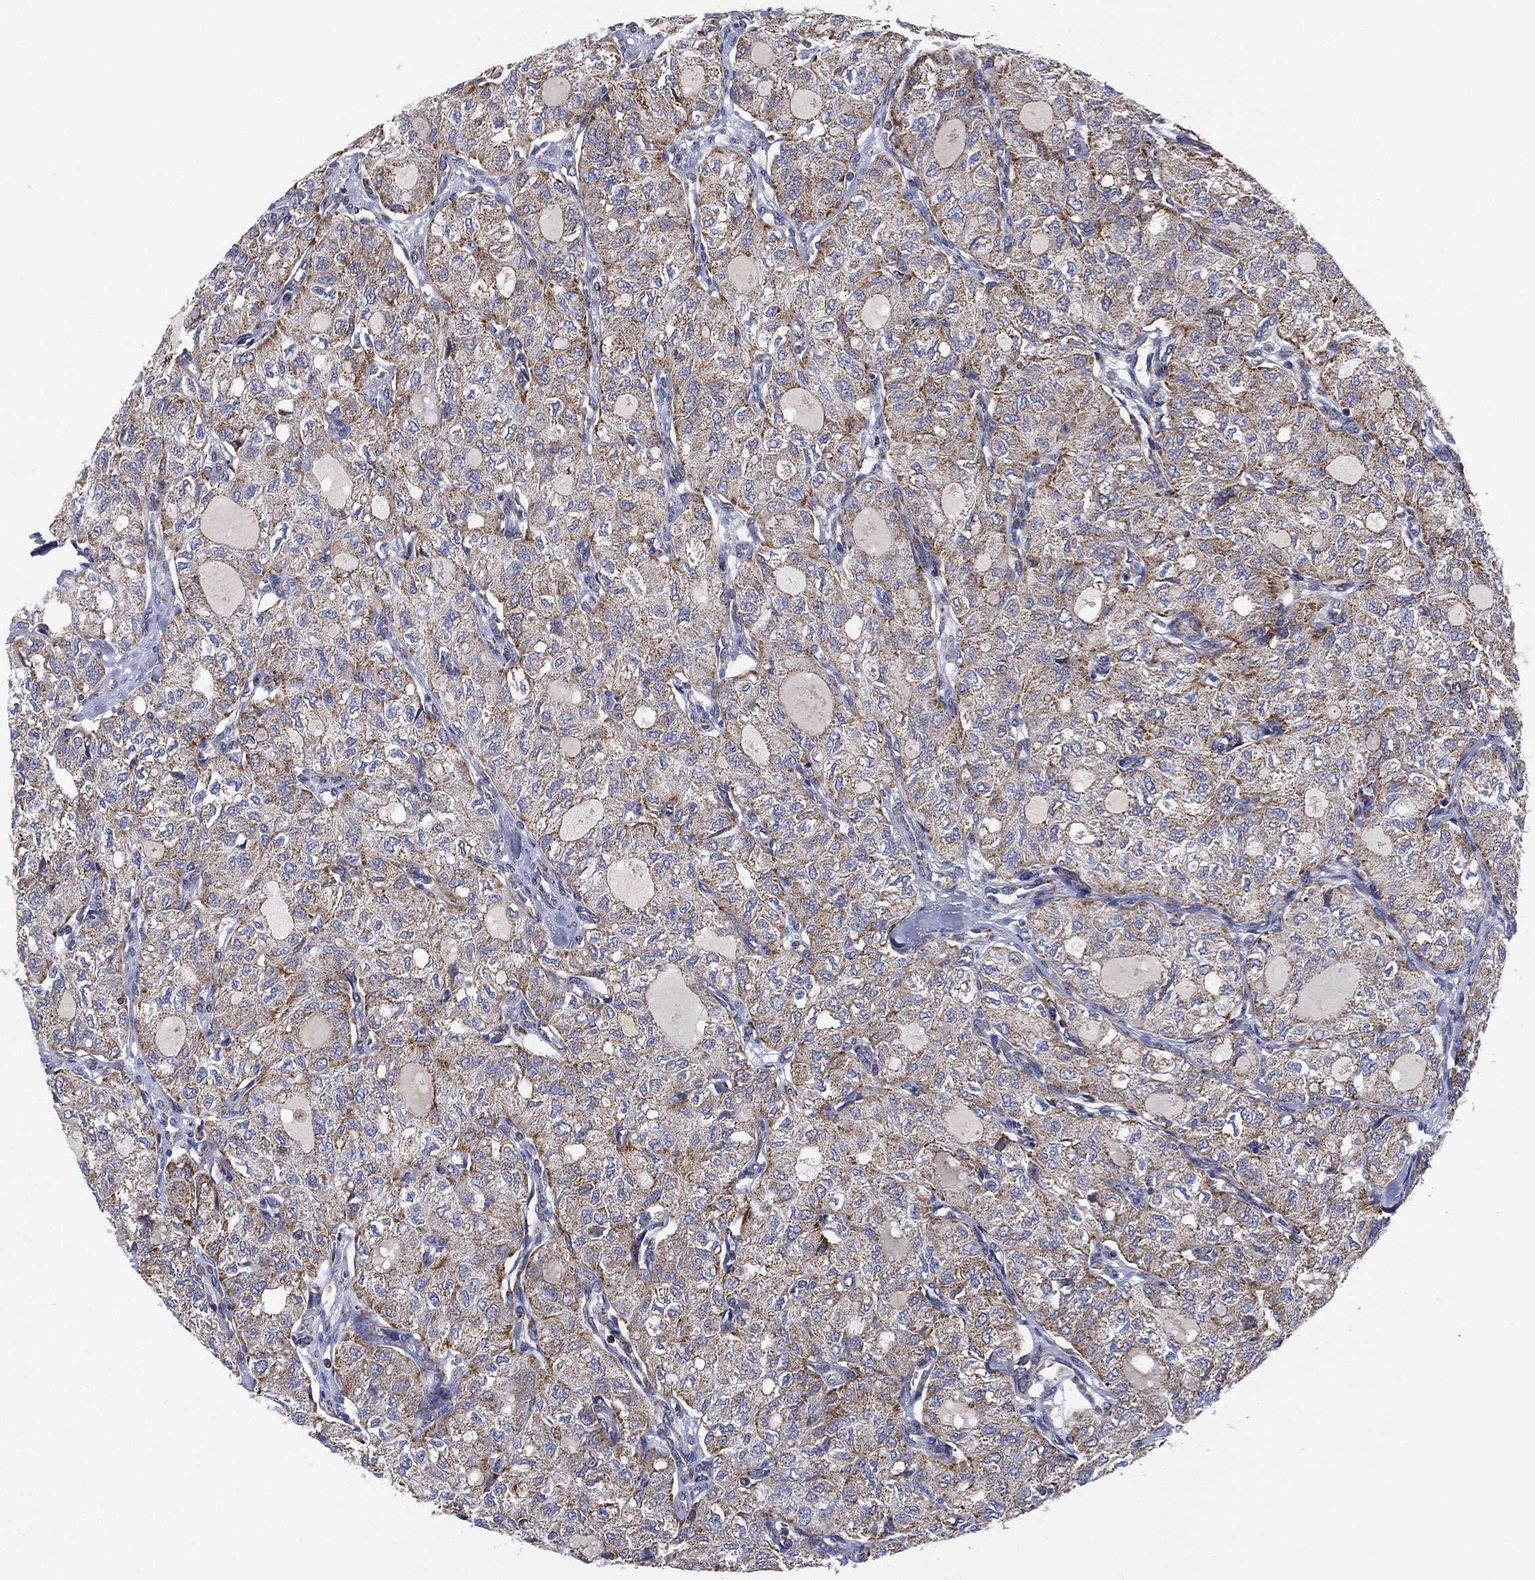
{"staining": {"intensity": "strong", "quantity": "<25%", "location": "cytoplasmic/membranous"}, "tissue": "thyroid cancer", "cell_type": "Tumor cells", "image_type": "cancer", "snomed": [{"axis": "morphology", "description": "Follicular adenoma carcinoma, NOS"}, {"axis": "topography", "description": "Thyroid gland"}], "caption": "This photomicrograph shows immunohistochemistry staining of human thyroid follicular adenoma carcinoma, with medium strong cytoplasmic/membranous positivity in approximately <25% of tumor cells.", "gene": "PPP2R5A", "patient": {"sex": "male", "age": 75}}